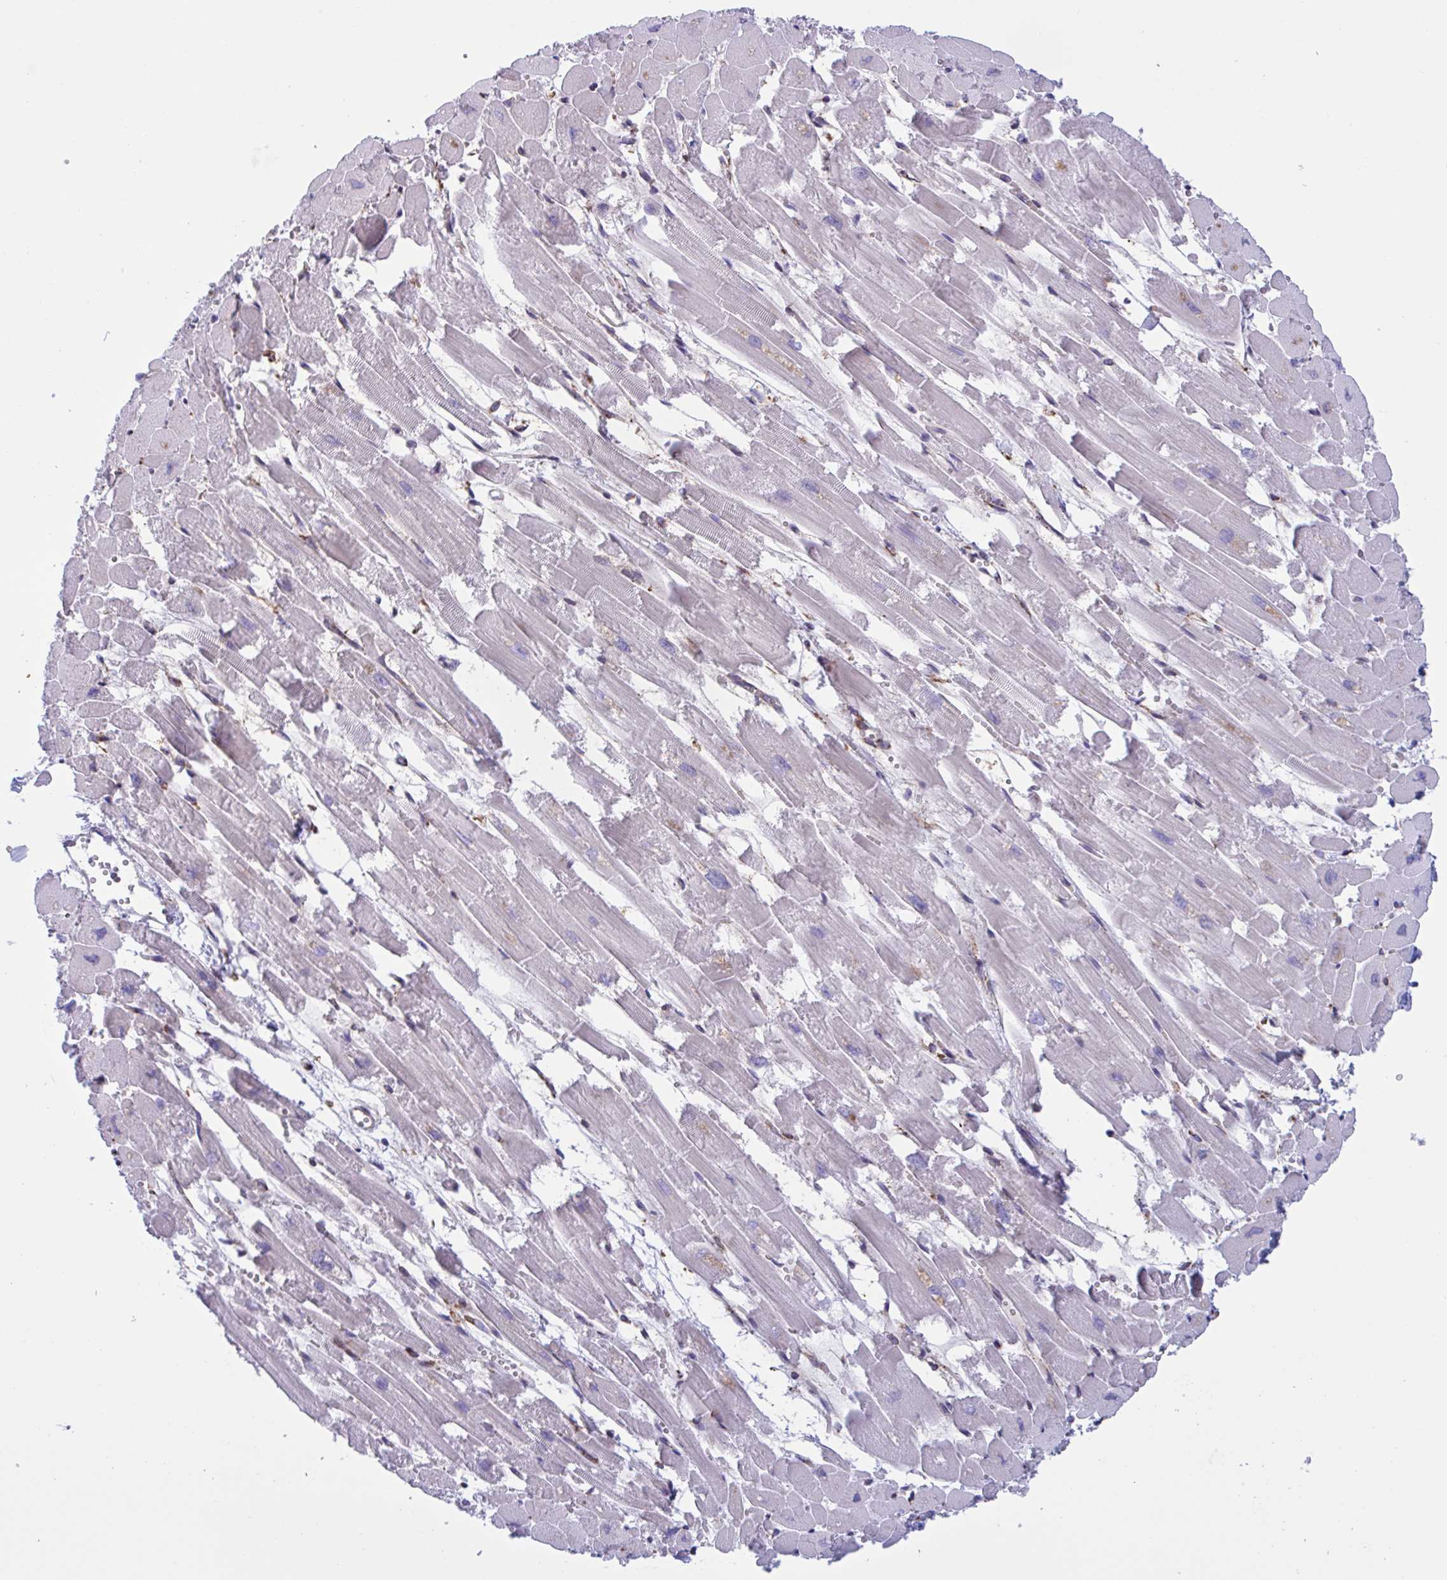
{"staining": {"intensity": "moderate", "quantity": "<25%", "location": "cytoplasmic/membranous"}, "tissue": "heart muscle", "cell_type": "Cardiomyocytes", "image_type": "normal", "snomed": [{"axis": "morphology", "description": "Normal tissue, NOS"}, {"axis": "topography", "description": "Heart"}], "caption": "Immunohistochemistry (DAB (3,3'-diaminobenzidine)) staining of normal human heart muscle exhibits moderate cytoplasmic/membranous protein positivity in about <25% of cardiomyocytes.", "gene": "PEAK3", "patient": {"sex": "female", "age": 52}}